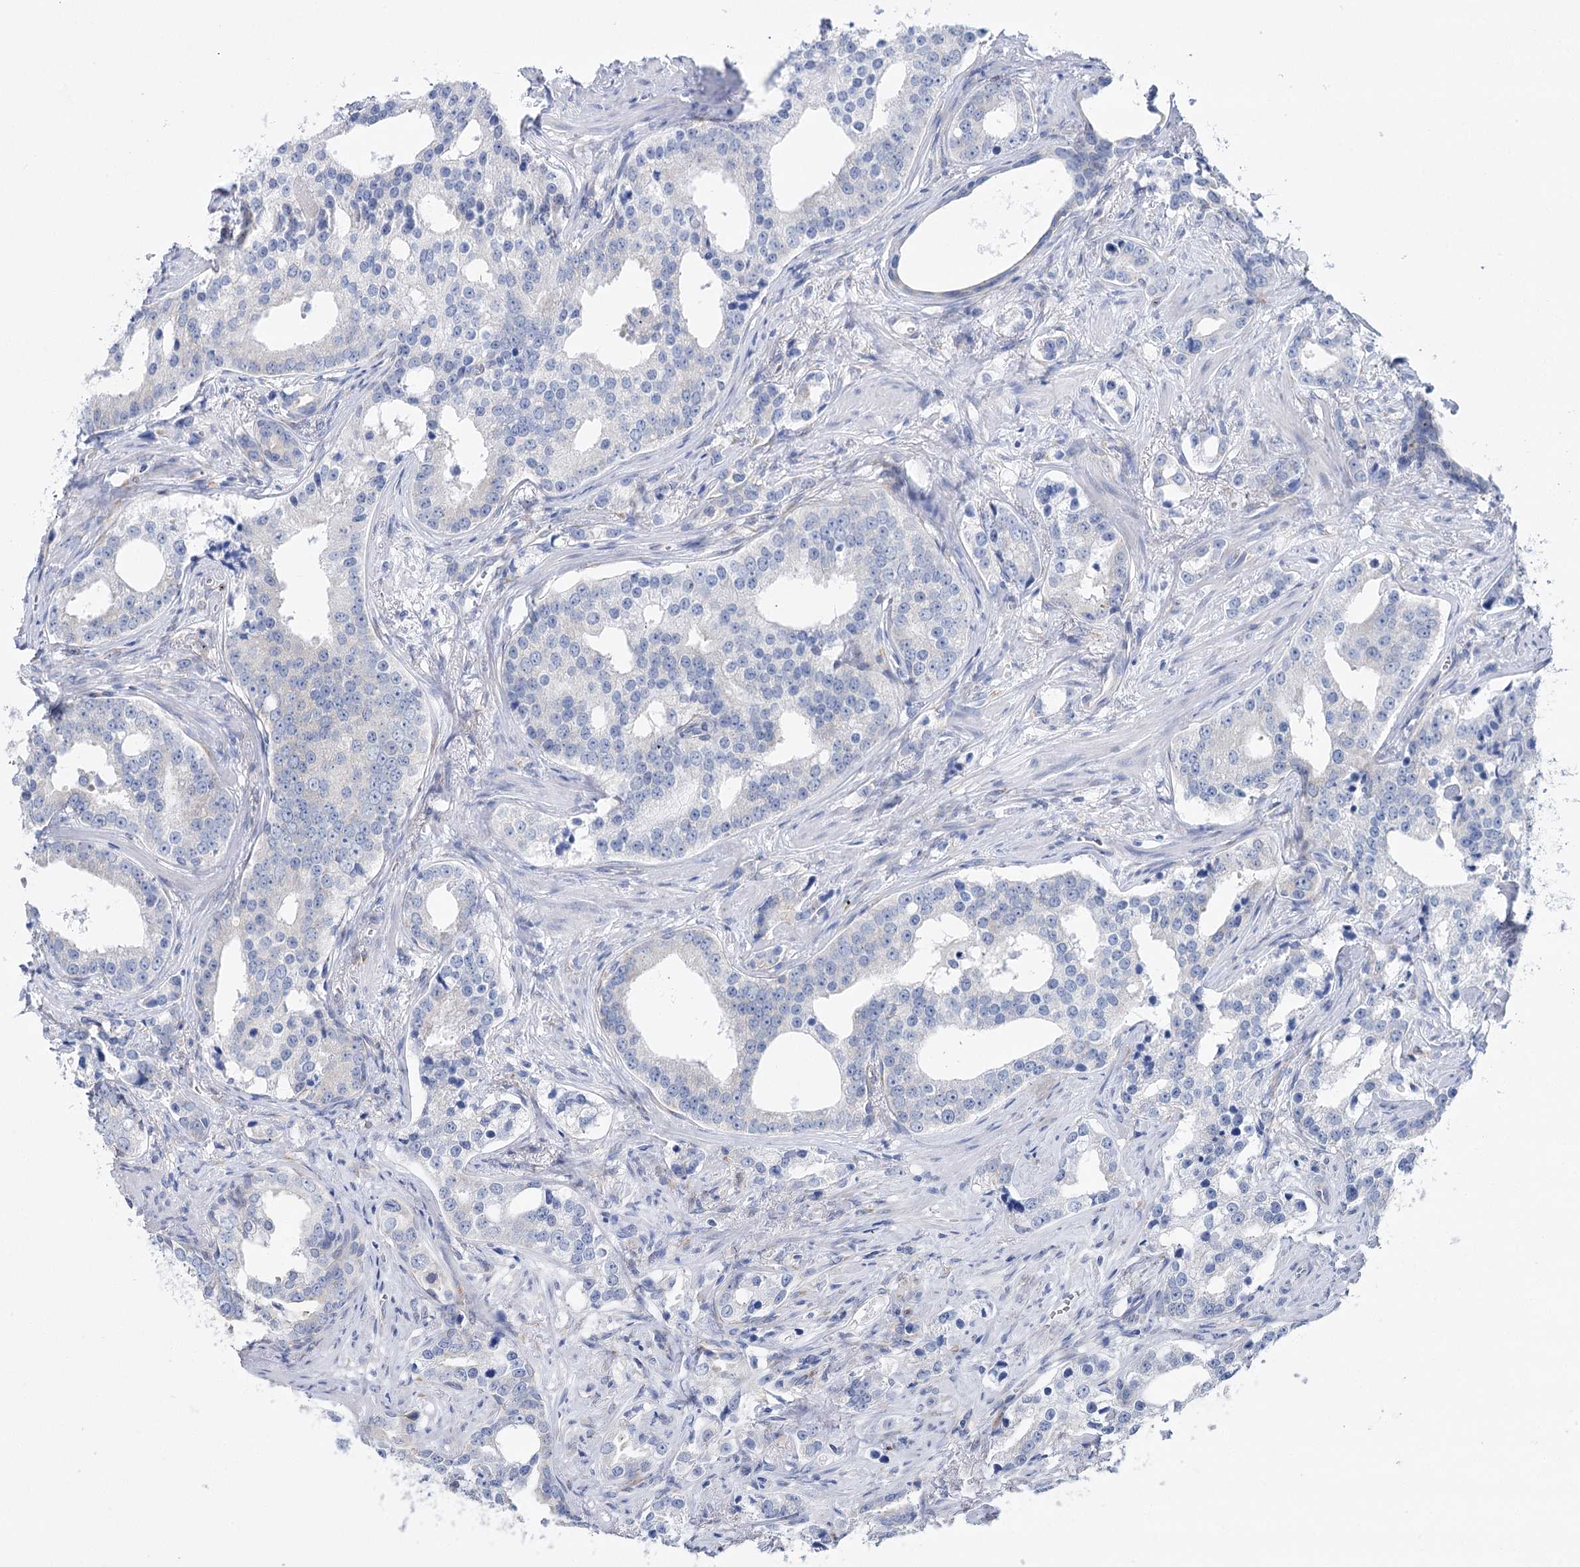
{"staining": {"intensity": "negative", "quantity": "none", "location": "none"}, "tissue": "prostate cancer", "cell_type": "Tumor cells", "image_type": "cancer", "snomed": [{"axis": "morphology", "description": "Adenocarcinoma, High grade"}, {"axis": "topography", "description": "Prostate"}], "caption": "Immunohistochemistry micrograph of neoplastic tissue: prostate cancer stained with DAB exhibits no significant protein expression in tumor cells.", "gene": "CSN3", "patient": {"sex": "male", "age": 62}}